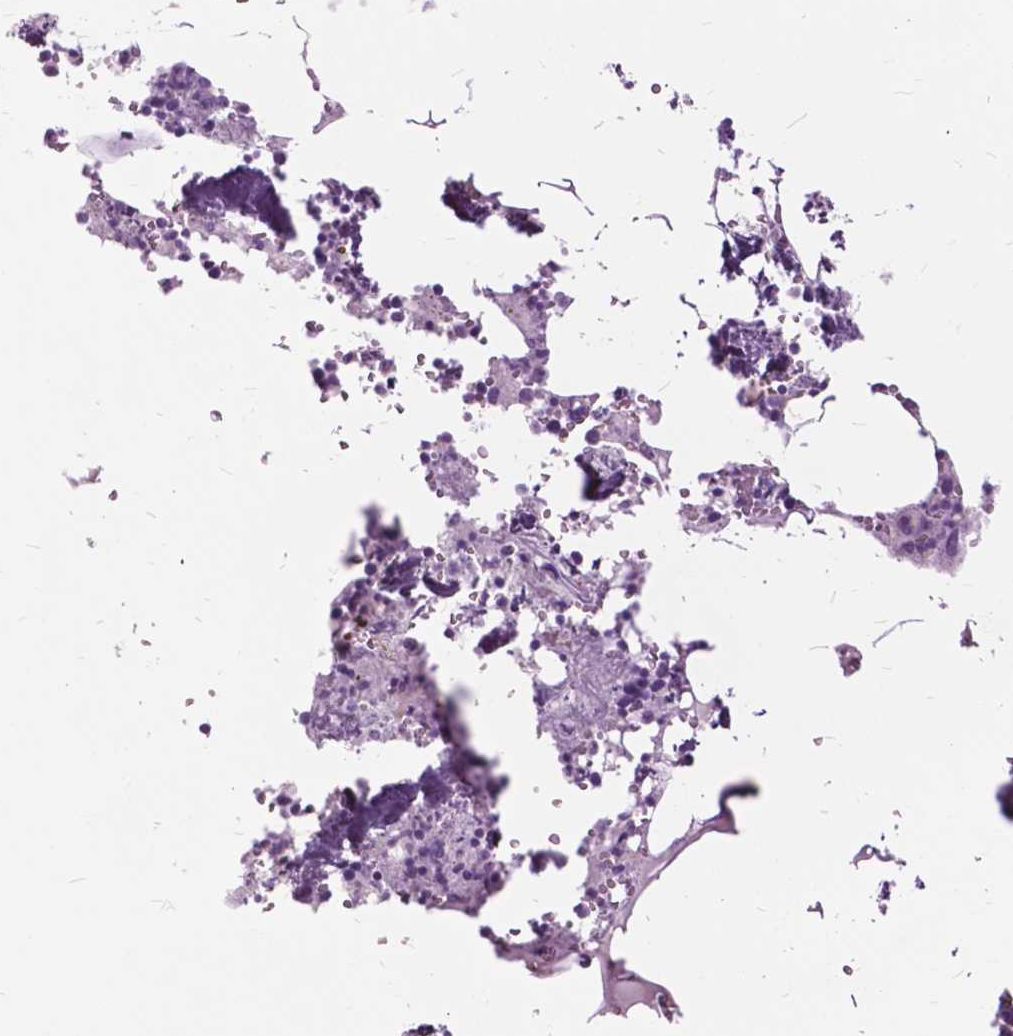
{"staining": {"intensity": "negative", "quantity": "none", "location": "none"}, "tissue": "bone marrow", "cell_type": "Hematopoietic cells", "image_type": "normal", "snomed": [{"axis": "morphology", "description": "Normal tissue, NOS"}, {"axis": "topography", "description": "Bone marrow"}], "caption": "DAB (3,3'-diaminobenzidine) immunohistochemical staining of normal bone marrow displays no significant positivity in hematopoietic cells. Brightfield microscopy of IHC stained with DAB (brown) and hematoxylin (blue), captured at high magnification.", "gene": "GDF9", "patient": {"sex": "male", "age": 54}}